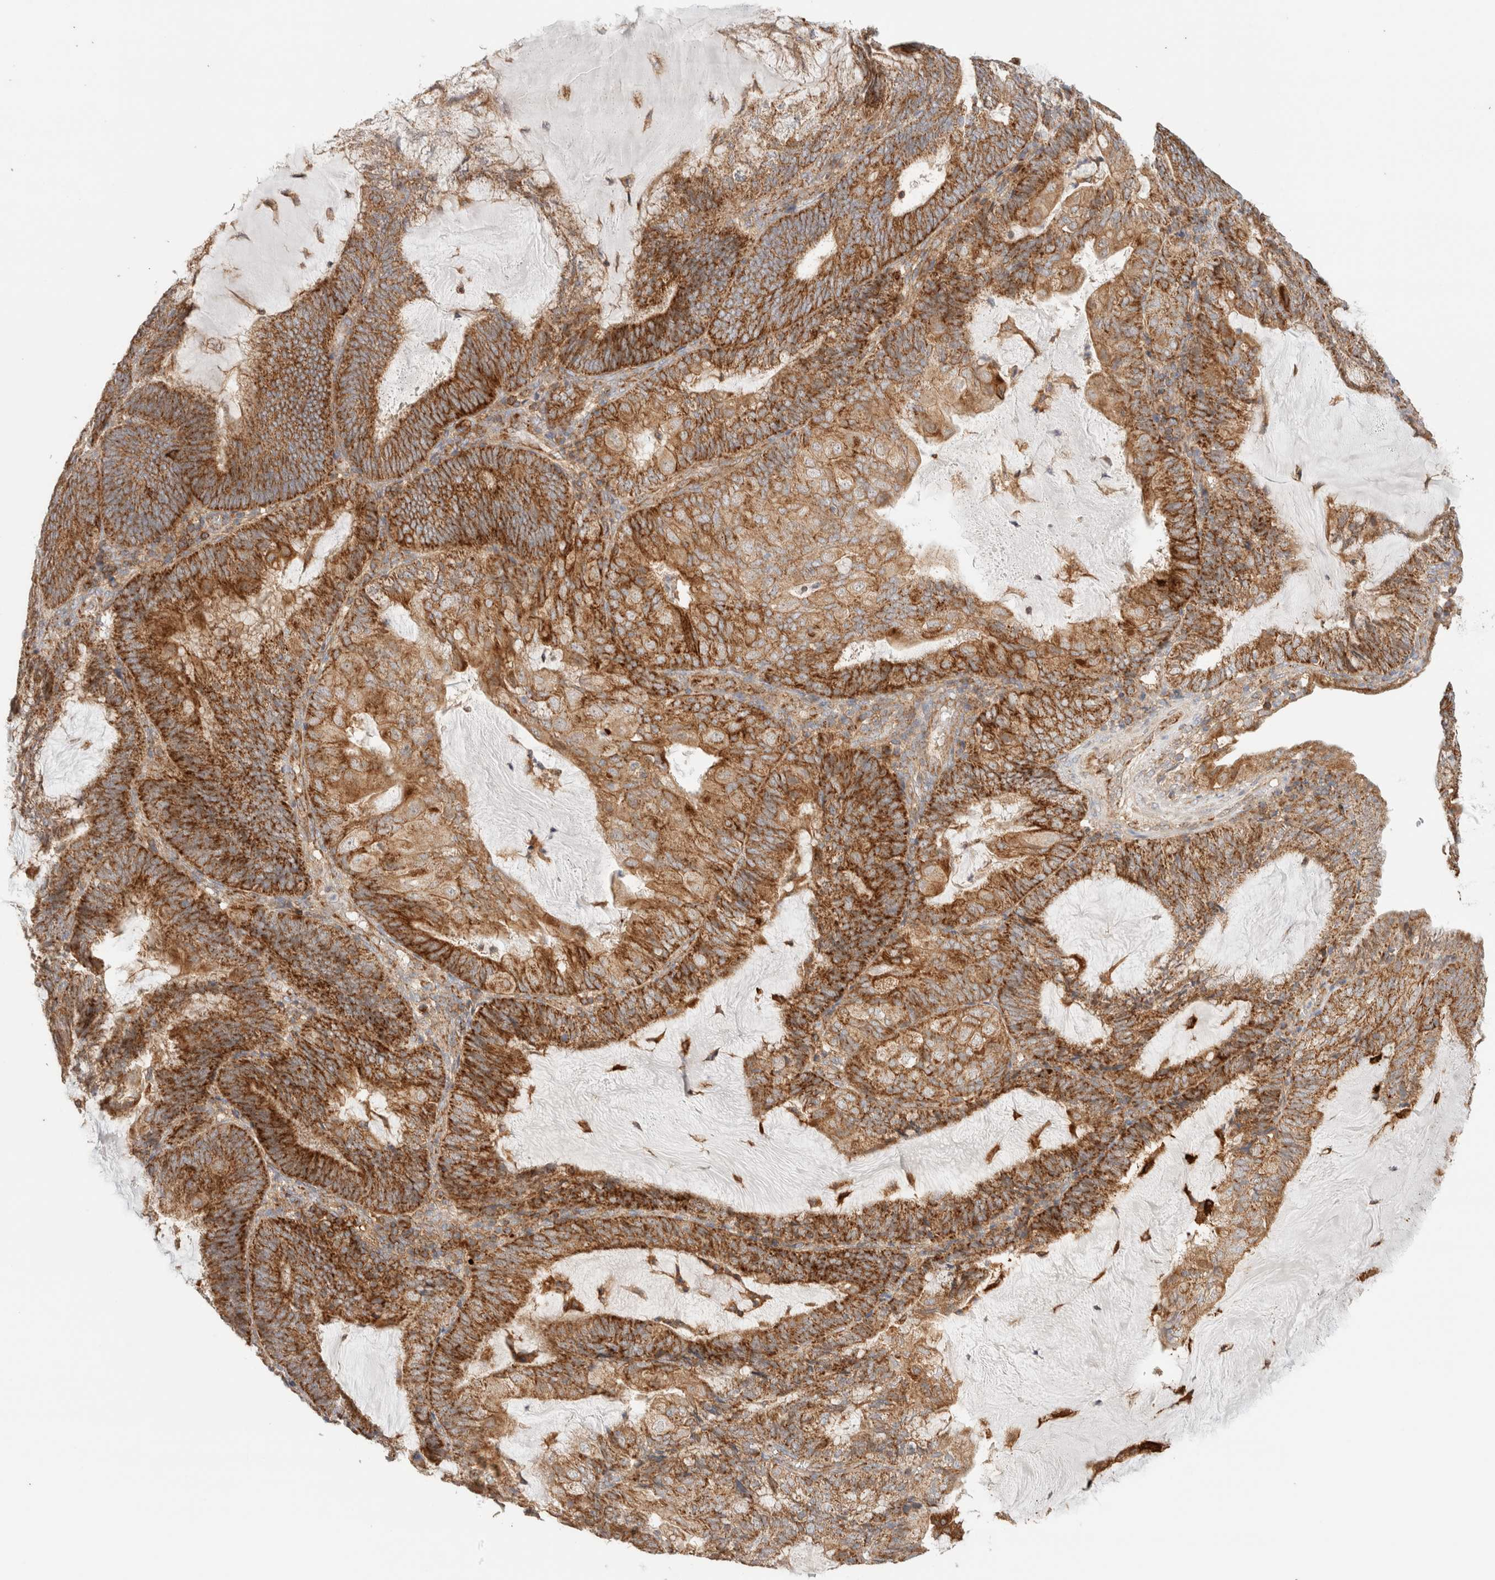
{"staining": {"intensity": "strong", "quantity": "25%-75%", "location": "cytoplasmic/membranous"}, "tissue": "endometrial cancer", "cell_type": "Tumor cells", "image_type": "cancer", "snomed": [{"axis": "morphology", "description": "Adenocarcinoma, NOS"}, {"axis": "topography", "description": "Endometrium"}], "caption": "A brown stain labels strong cytoplasmic/membranous staining of a protein in endometrial cancer tumor cells.", "gene": "MRM3", "patient": {"sex": "female", "age": 81}}